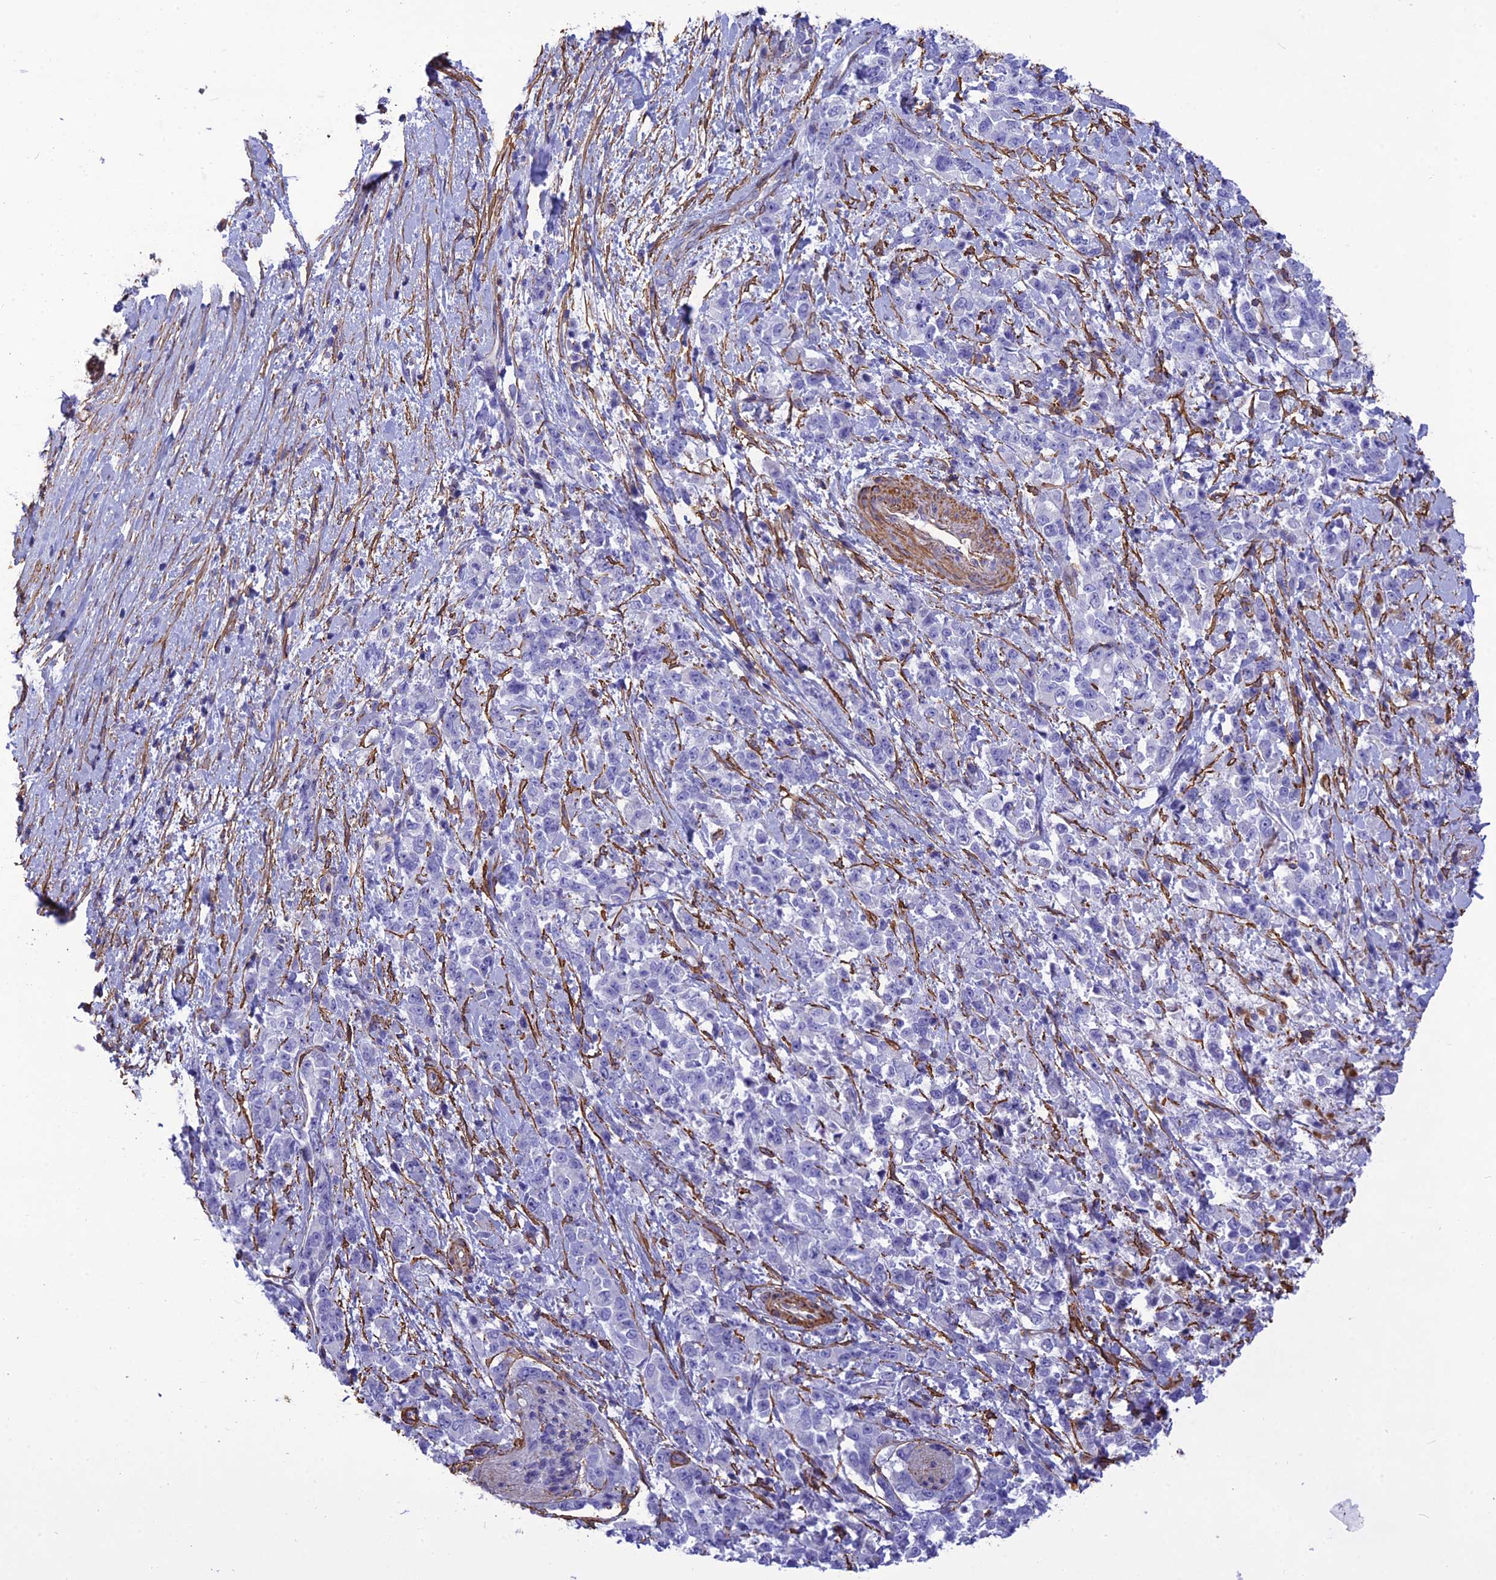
{"staining": {"intensity": "negative", "quantity": "none", "location": "none"}, "tissue": "pancreatic cancer", "cell_type": "Tumor cells", "image_type": "cancer", "snomed": [{"axis": "morphology", "description": "Normal tissue, NOS"}, {"axis": "morphology", "description": "Adenocarcinoma, NOS"}, {"axis": "topography", "description": "Pancreas"}], "caption": "Immunohistochemical staining of human pancreatic cancer (adenocarcinoma) reveals no significant expression in tumor cells.", "gene": "NKD1", "patient": {"sex": "female", "age": 64}}